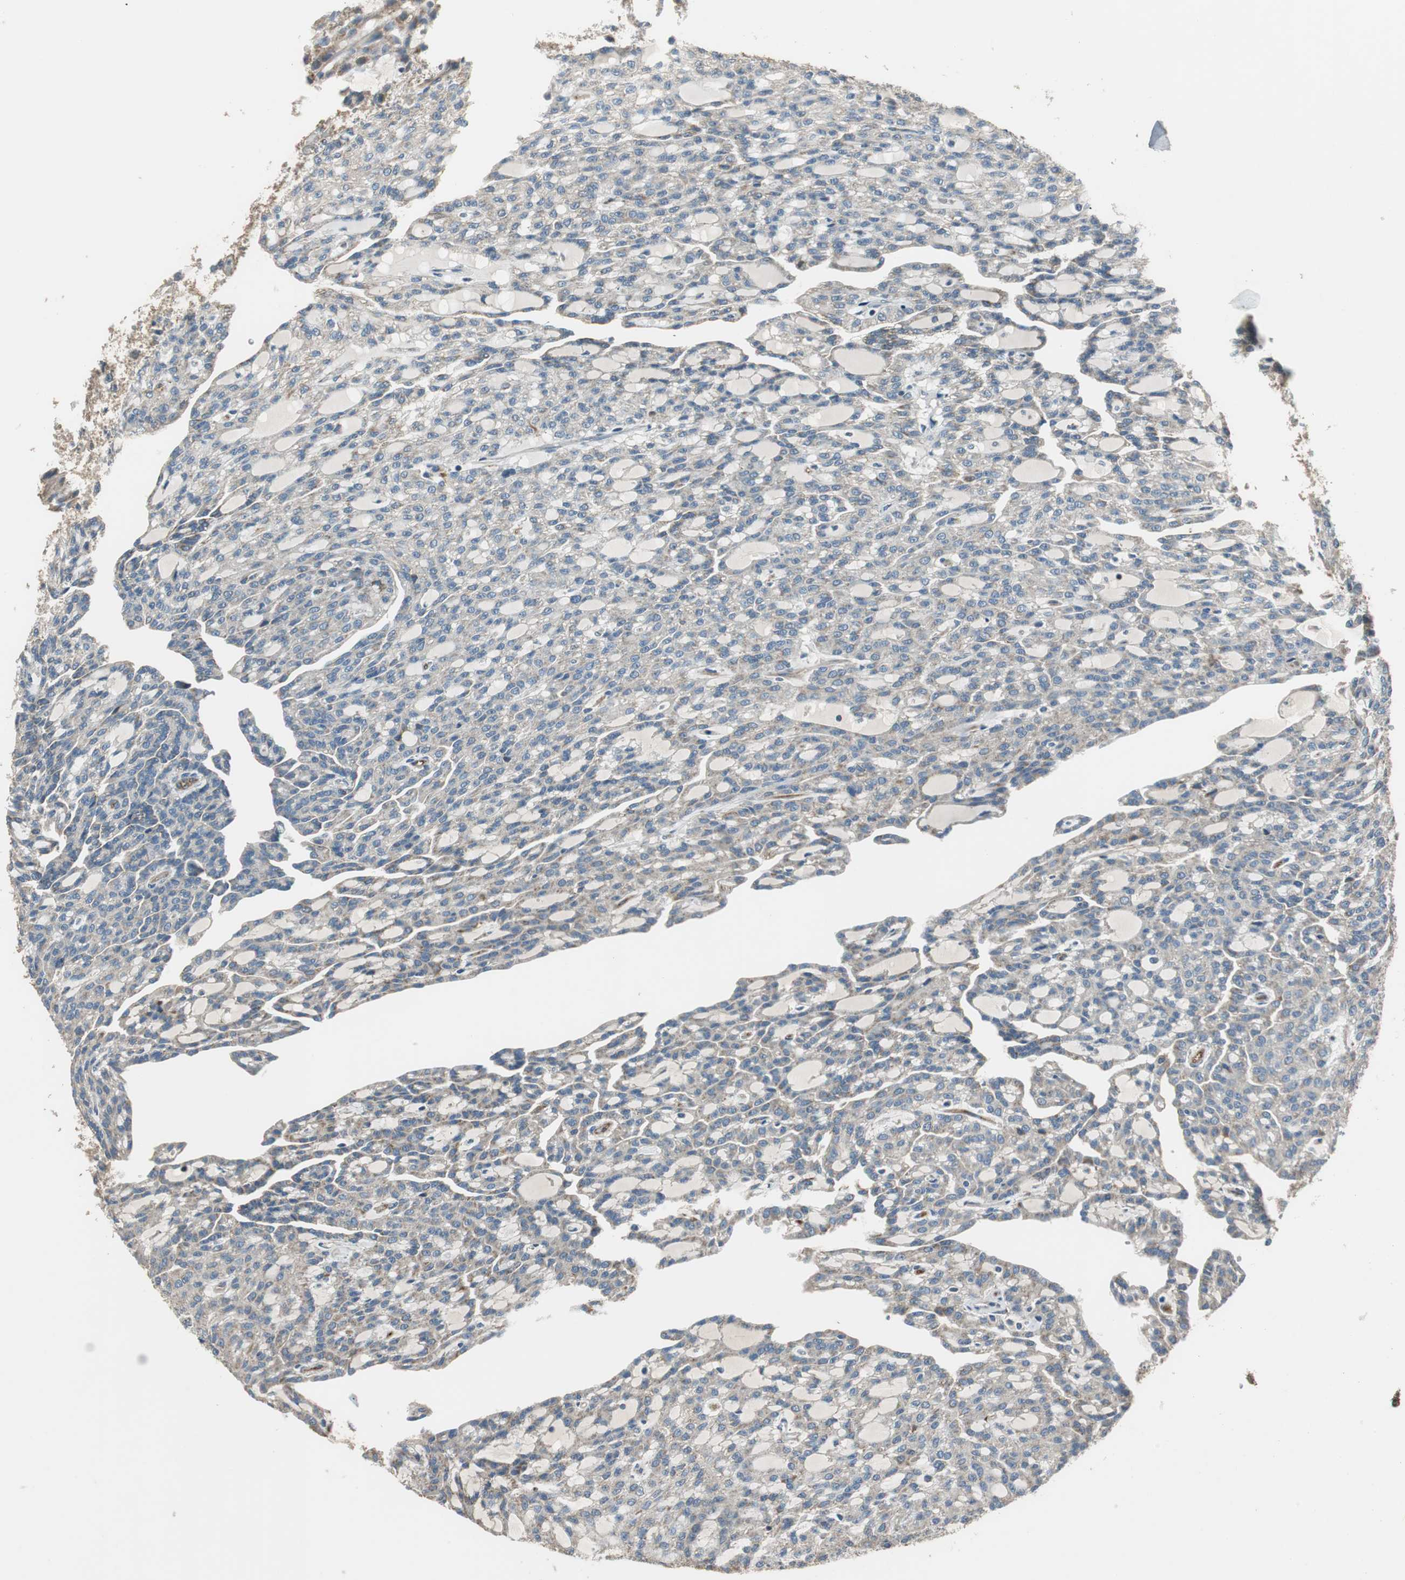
{"staining": {"intensity": "weak", "quantity": ">75%", "location": "cytoplasmic/membranous"}, "tissue": "renal cancer", "cell_type": "Tumor cells", "image_type": "cancer", "snomed": [{"axis": "morphology", "description": "Adenocarcinoma, NOS"}, {"axis": "topography", "description": "Kidney"}], "caption": "Human renal cancer stained with a protein marker reveals weak staining in tumor cells.", "gene": "MSTO1", "patient": {"sex": "male", "age": 63}}